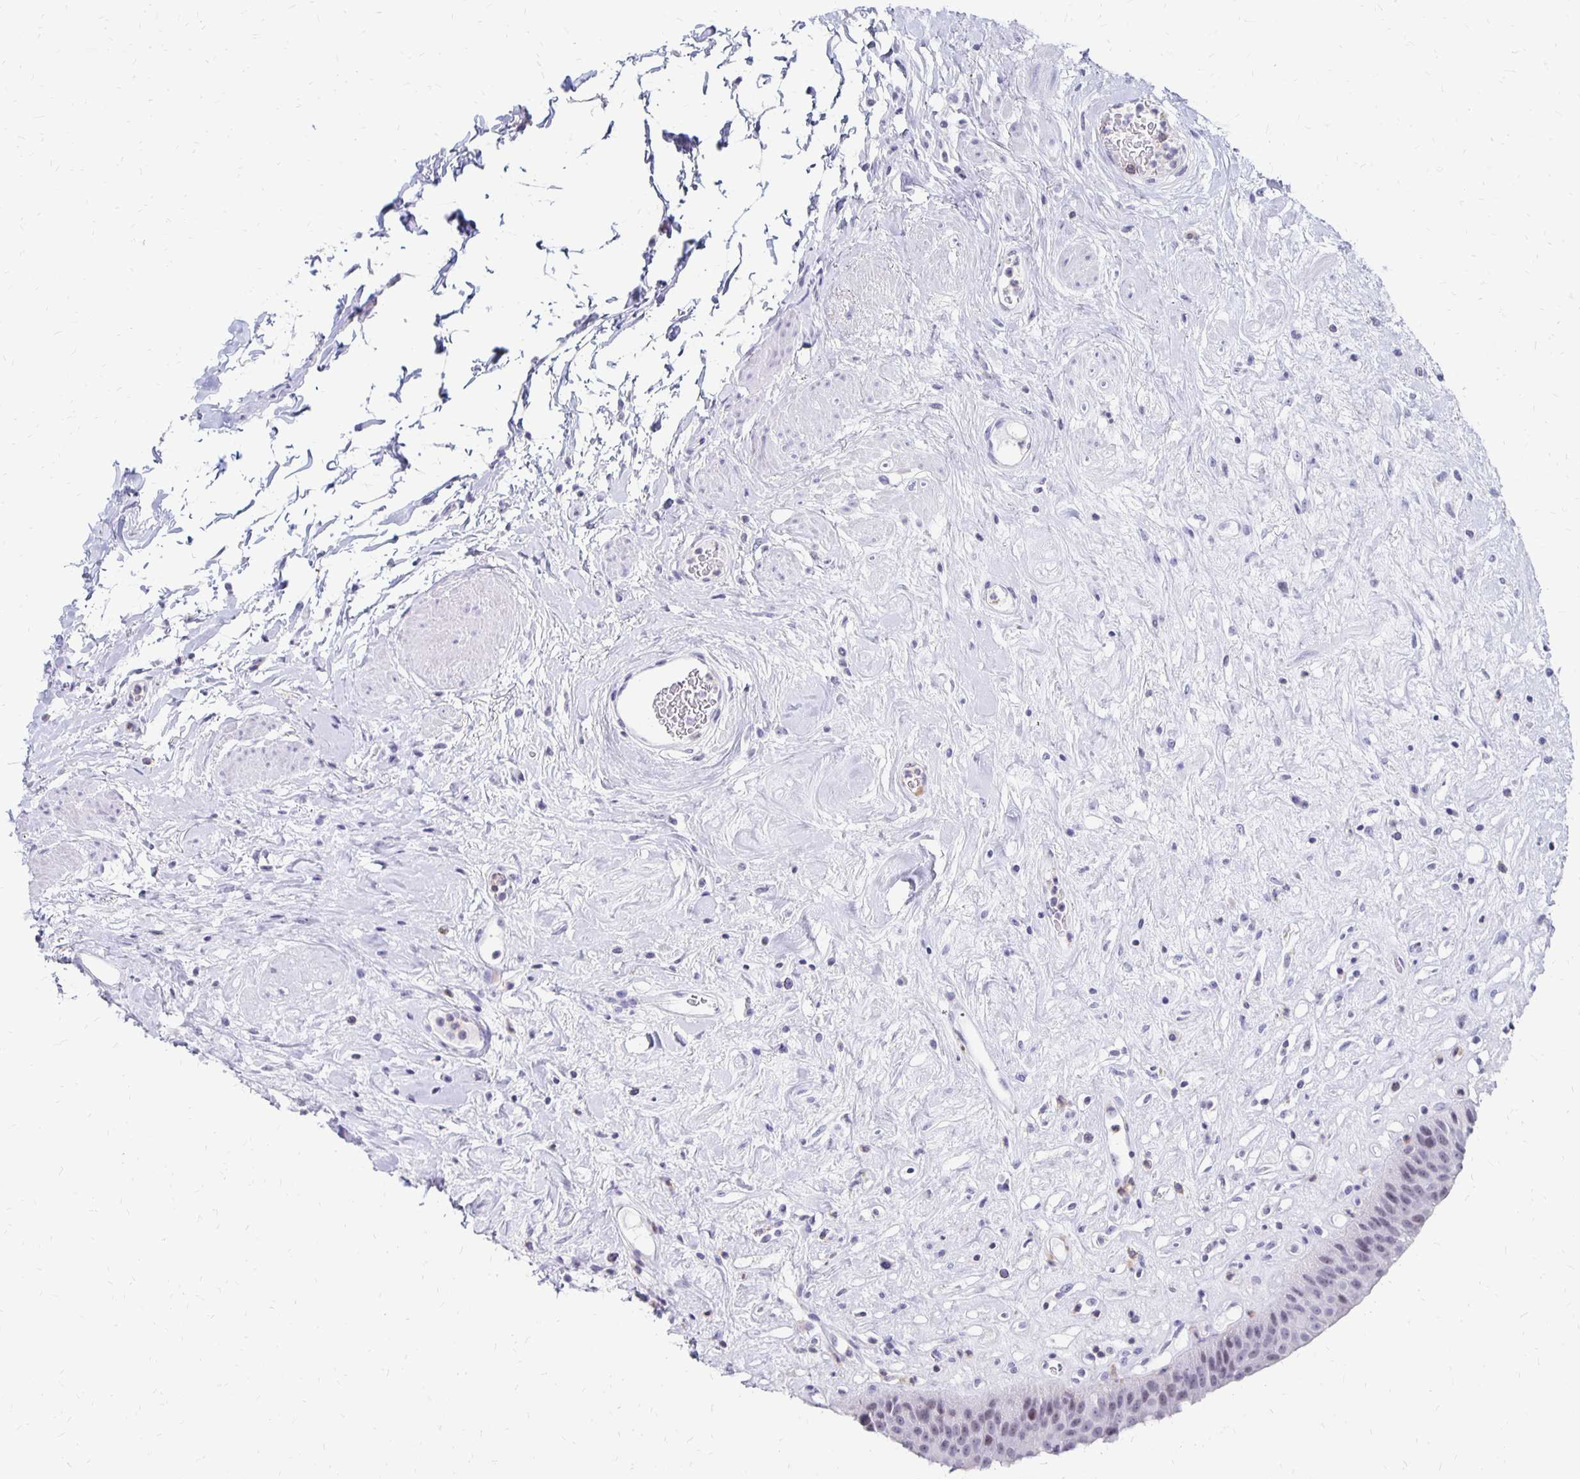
{"staining": {"intensity": "weak", "quantity": "<25%", "location": "nuclear"}, "tissue": "urinary bladder", "cell_type": "Urothelial cells", "image_type": "normal", "snomed": [{"axis": "morphology", "description": "Normal tissue, NOS"}, {"axis": "topography", "description": "Urinary bladder"}], "caption": "Immunohistochemistry (IHC) histopathology image of unremarkable urinary bladder: urinary bladder stained with DAB (3,3'-diaminobenzidine) demonstrates no significant protein positivity in urothelial cells.", "gene": "SYT2", "patient": {"sex": "female", "age": 56}}